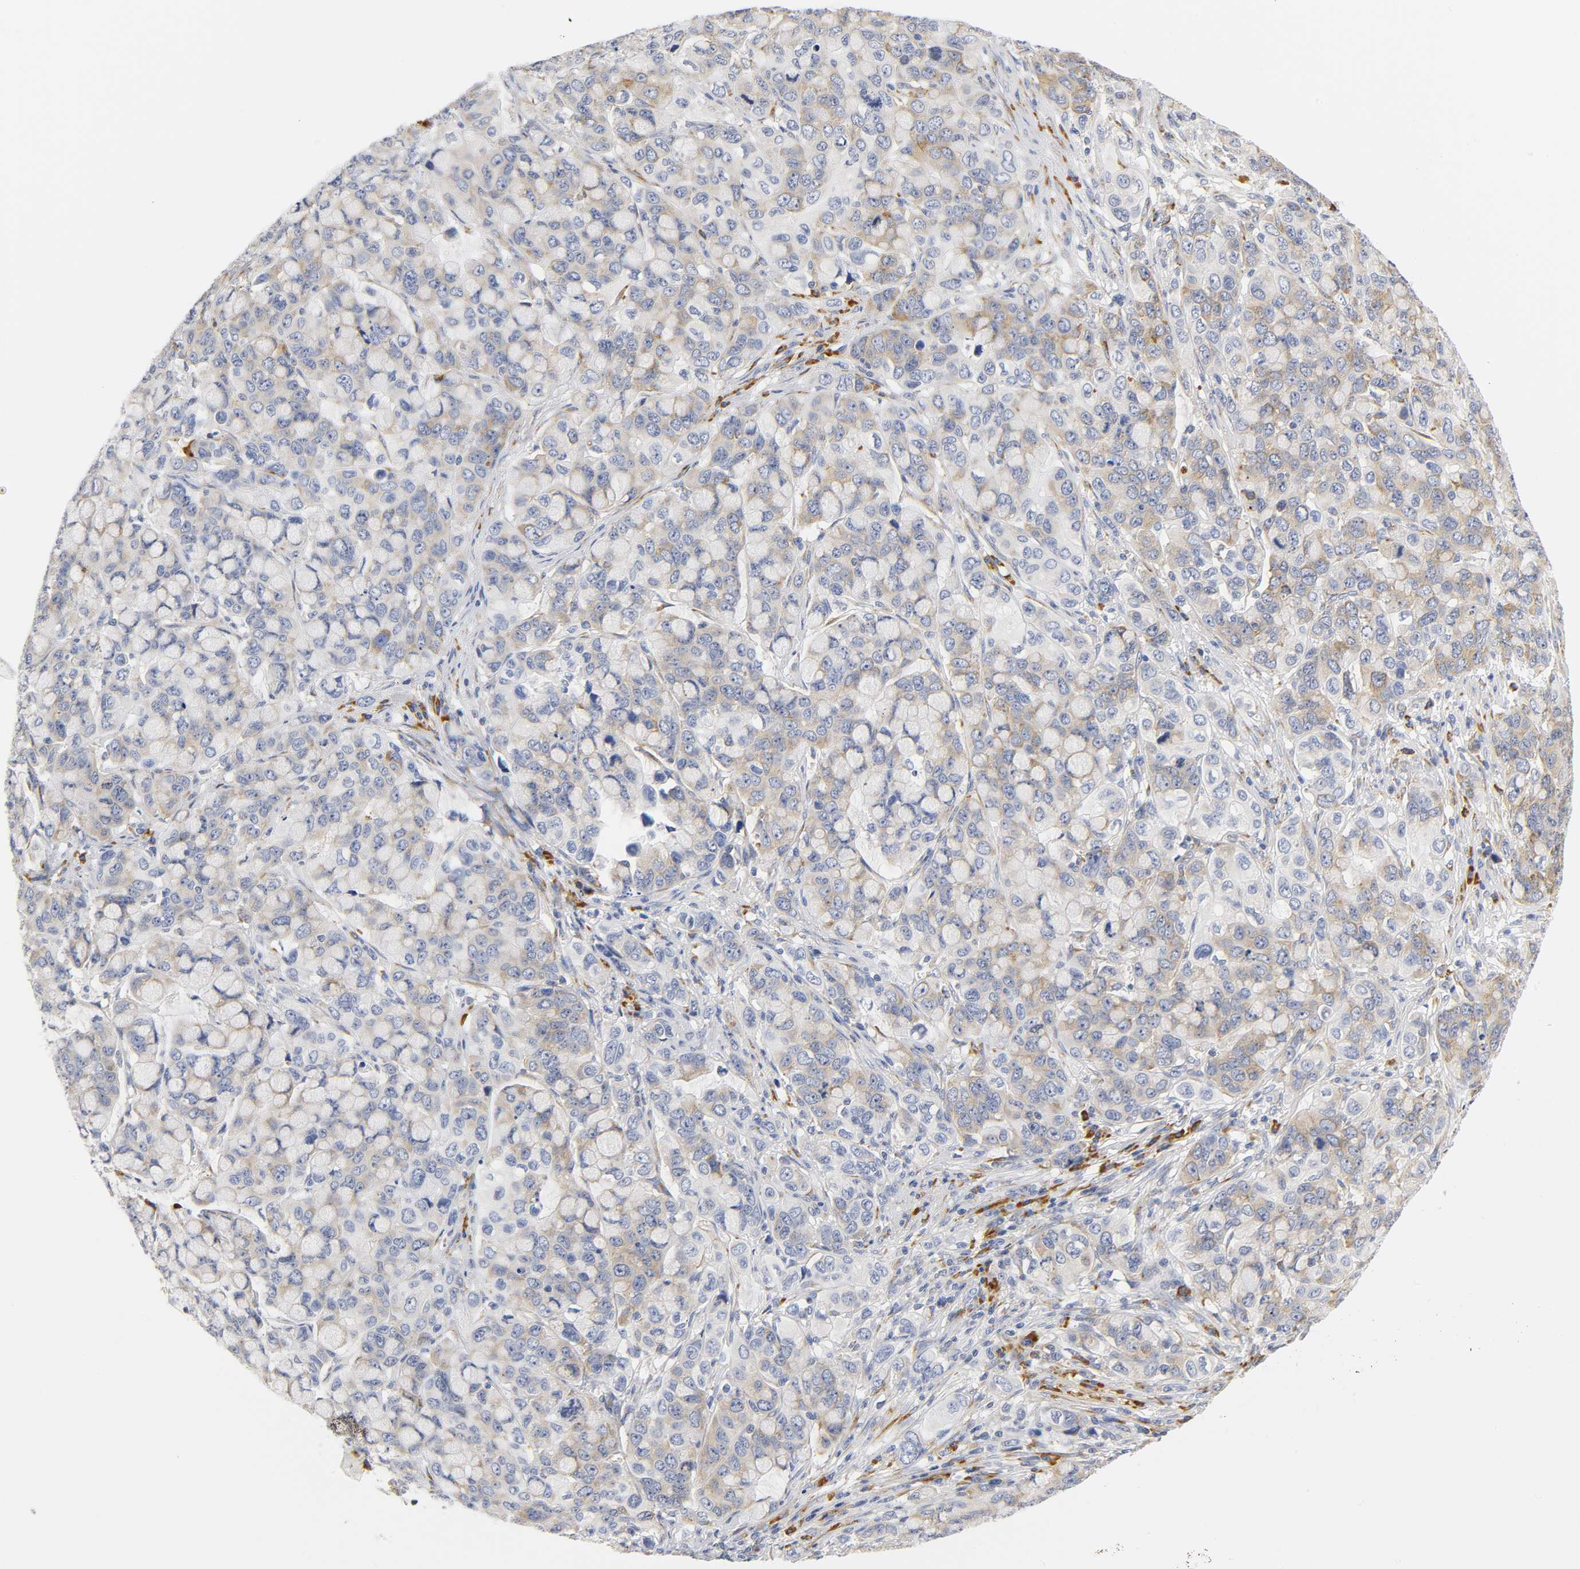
{"staining": {"intensity": "weak", "quantity": "25%-75%", "location": "cytoplasmic/membranous"}, "tissue": "stomach cancer", "cell_type": "Tumor cells", "image_type": "cancer", "snomed": [{"axis": "morphology", "description": "Adenocarcinoma, NOS"}, {"axis": "topography", "description": "Stomach, lower"}], "caption": "Approximately 25%-75% of tumor cells in human stomach adenocarcinoma show weak cytoplasmic/membranous protein positivity as visualized by brown immunohistochemical staining.", "gene": "REL", "patient": {"sex": "male", "age": 84}}